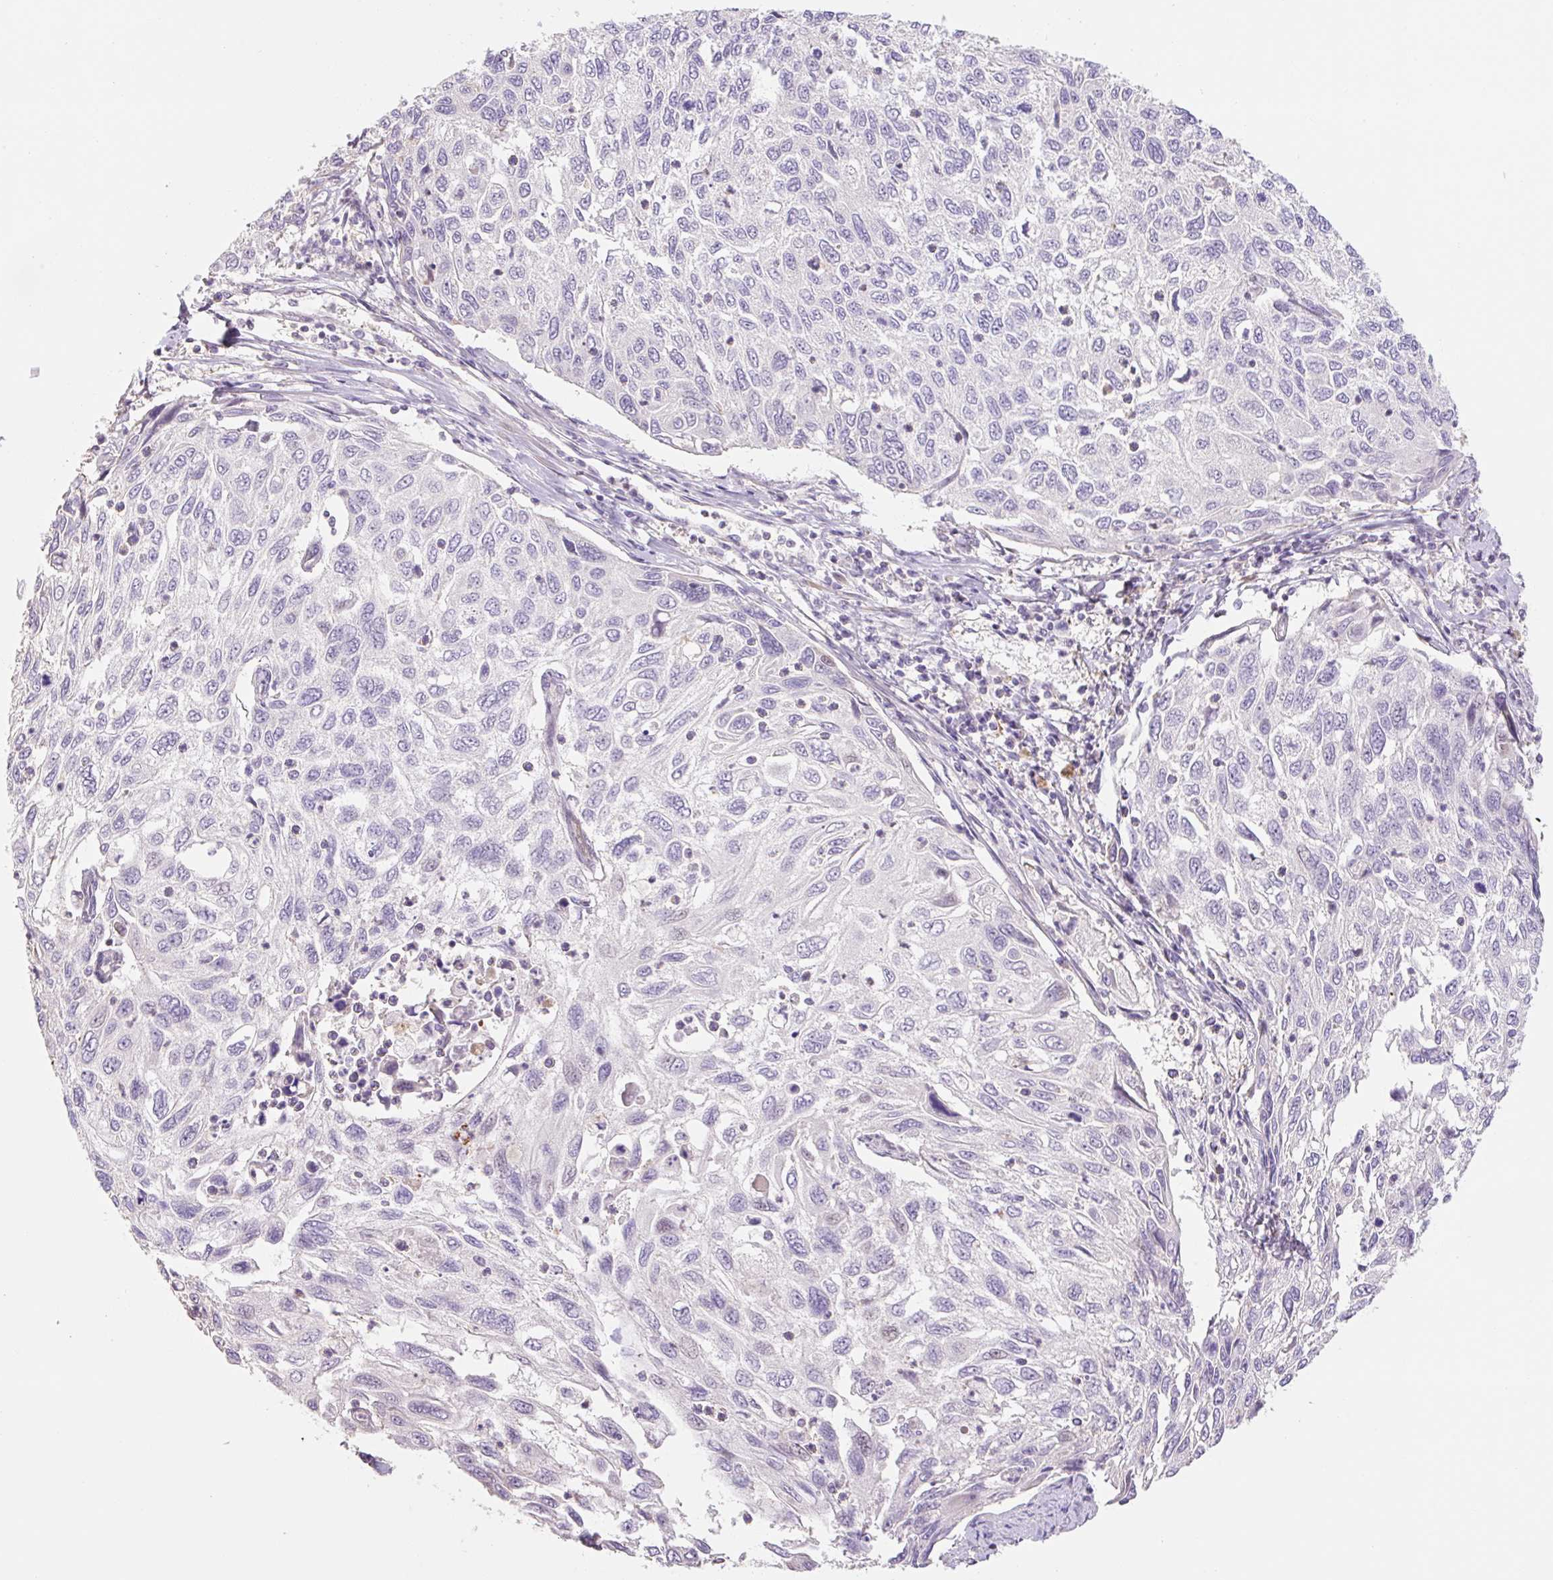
{"staining": {"intensity": "negative", "quantity": "none", "location": "none"}, "tissue": "cervical cancer", "cell_type": "Tumor cells", "image_type": "cancer", "snomed": [{"axis": "morphology", "description": "Squamous cell carcinoma, NOS"}, {"axis": "topography", "description": "Cervix"}], "caption": "A high-resolution histopathology image shows immunohistochemistry (IHC) staining of cervical cancer (squamous cell carcinoma), which demonstrates no significant expression in tumor cells.", "gene": "ZNF552", "patient": {"sex": "female", "age": 70}}